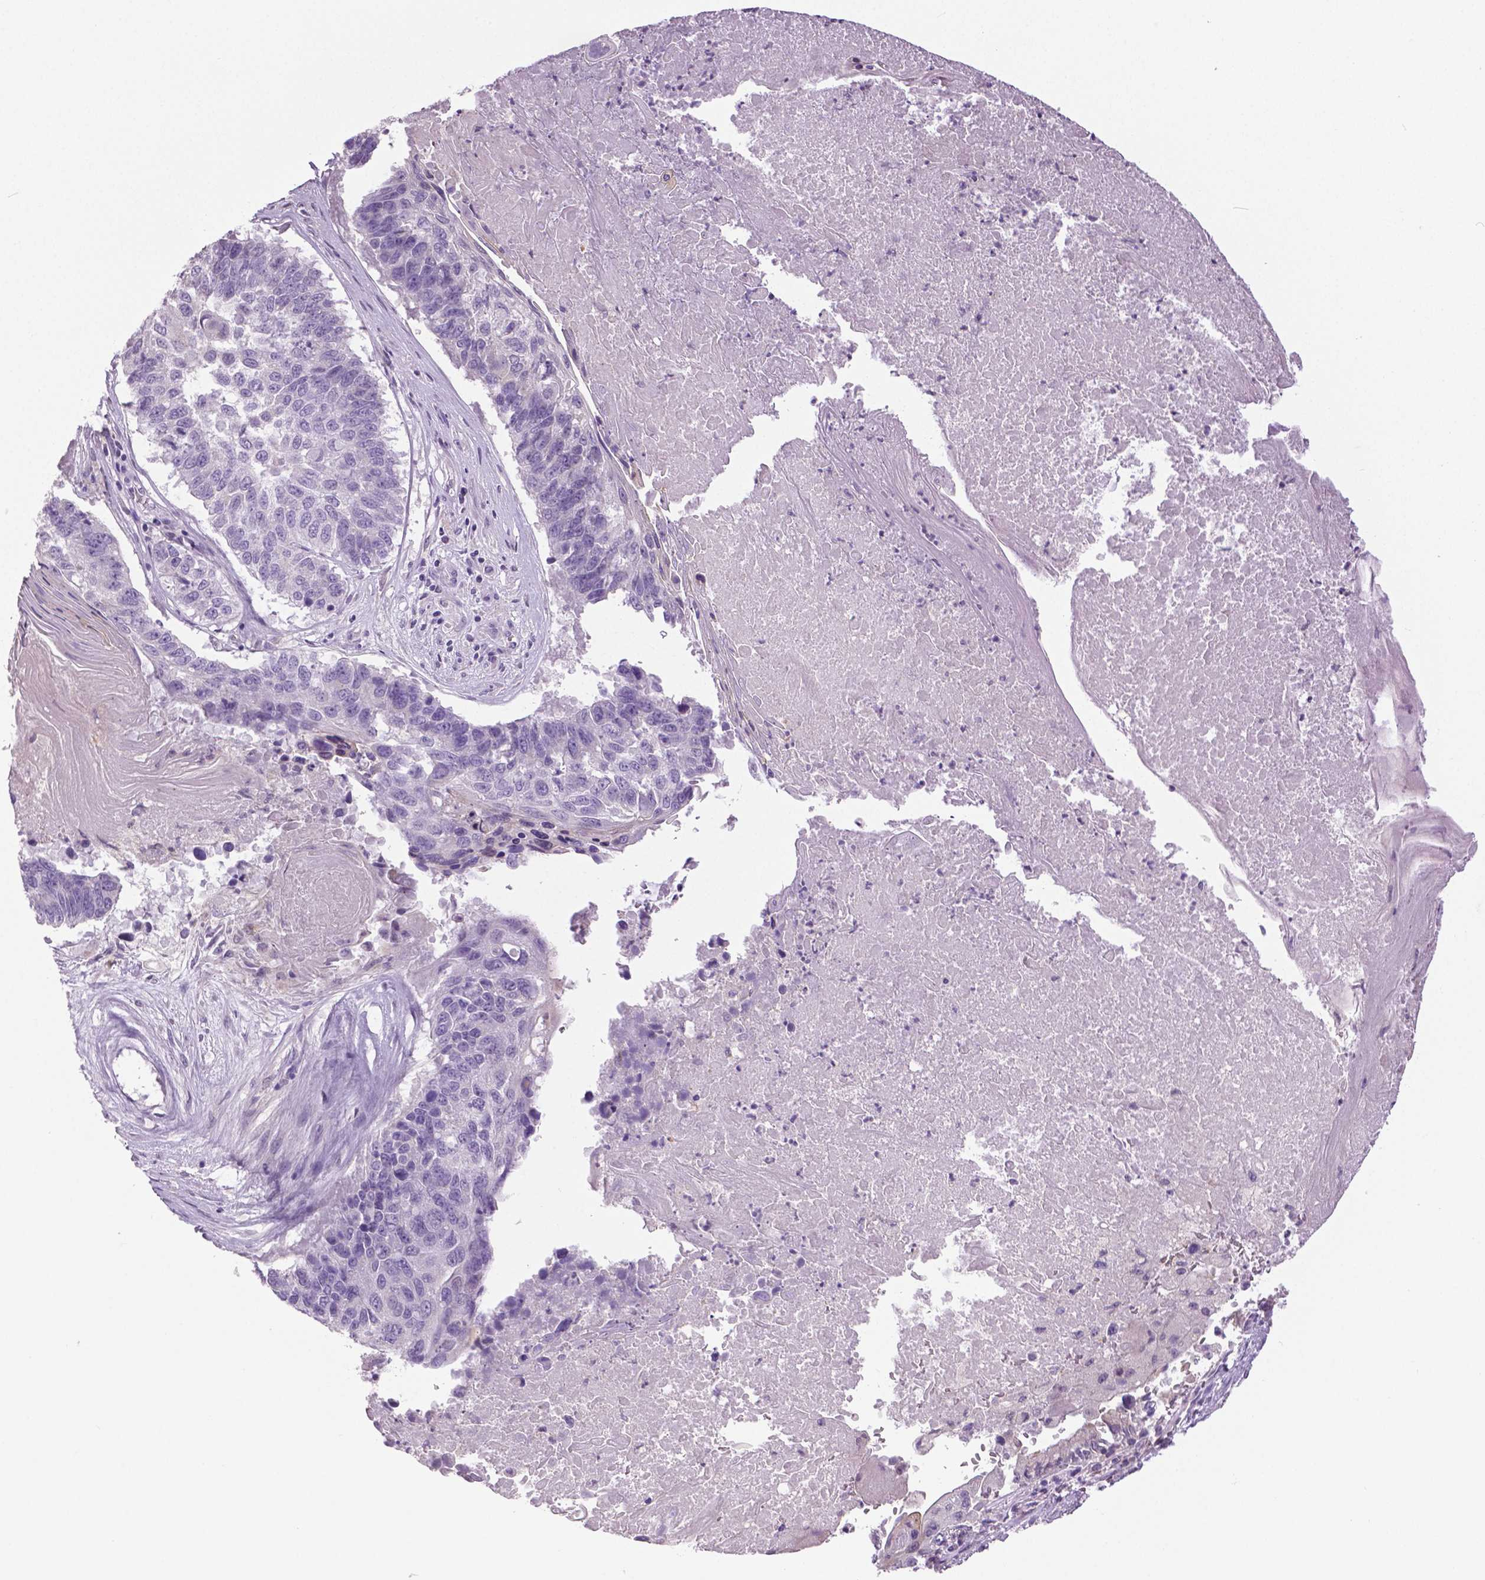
{"staining": {"intensity": "negative", "quantity": "none", "location": "none"}, "tissue": "lung cancer", "cell_type": "Tumor cells", "image_type": "cancer", "snomed": [{"axis": "morphology", "description": "Squamous cell carcinoma, NOS"}, {"axis": "topography", "description": "Lung"}], "caption": "Protein analysis of lung cancer demonstrates no significant positivity in tumor cells.", "gene": "DNAH12", "patient": {"sex": "male", "age": 73}}